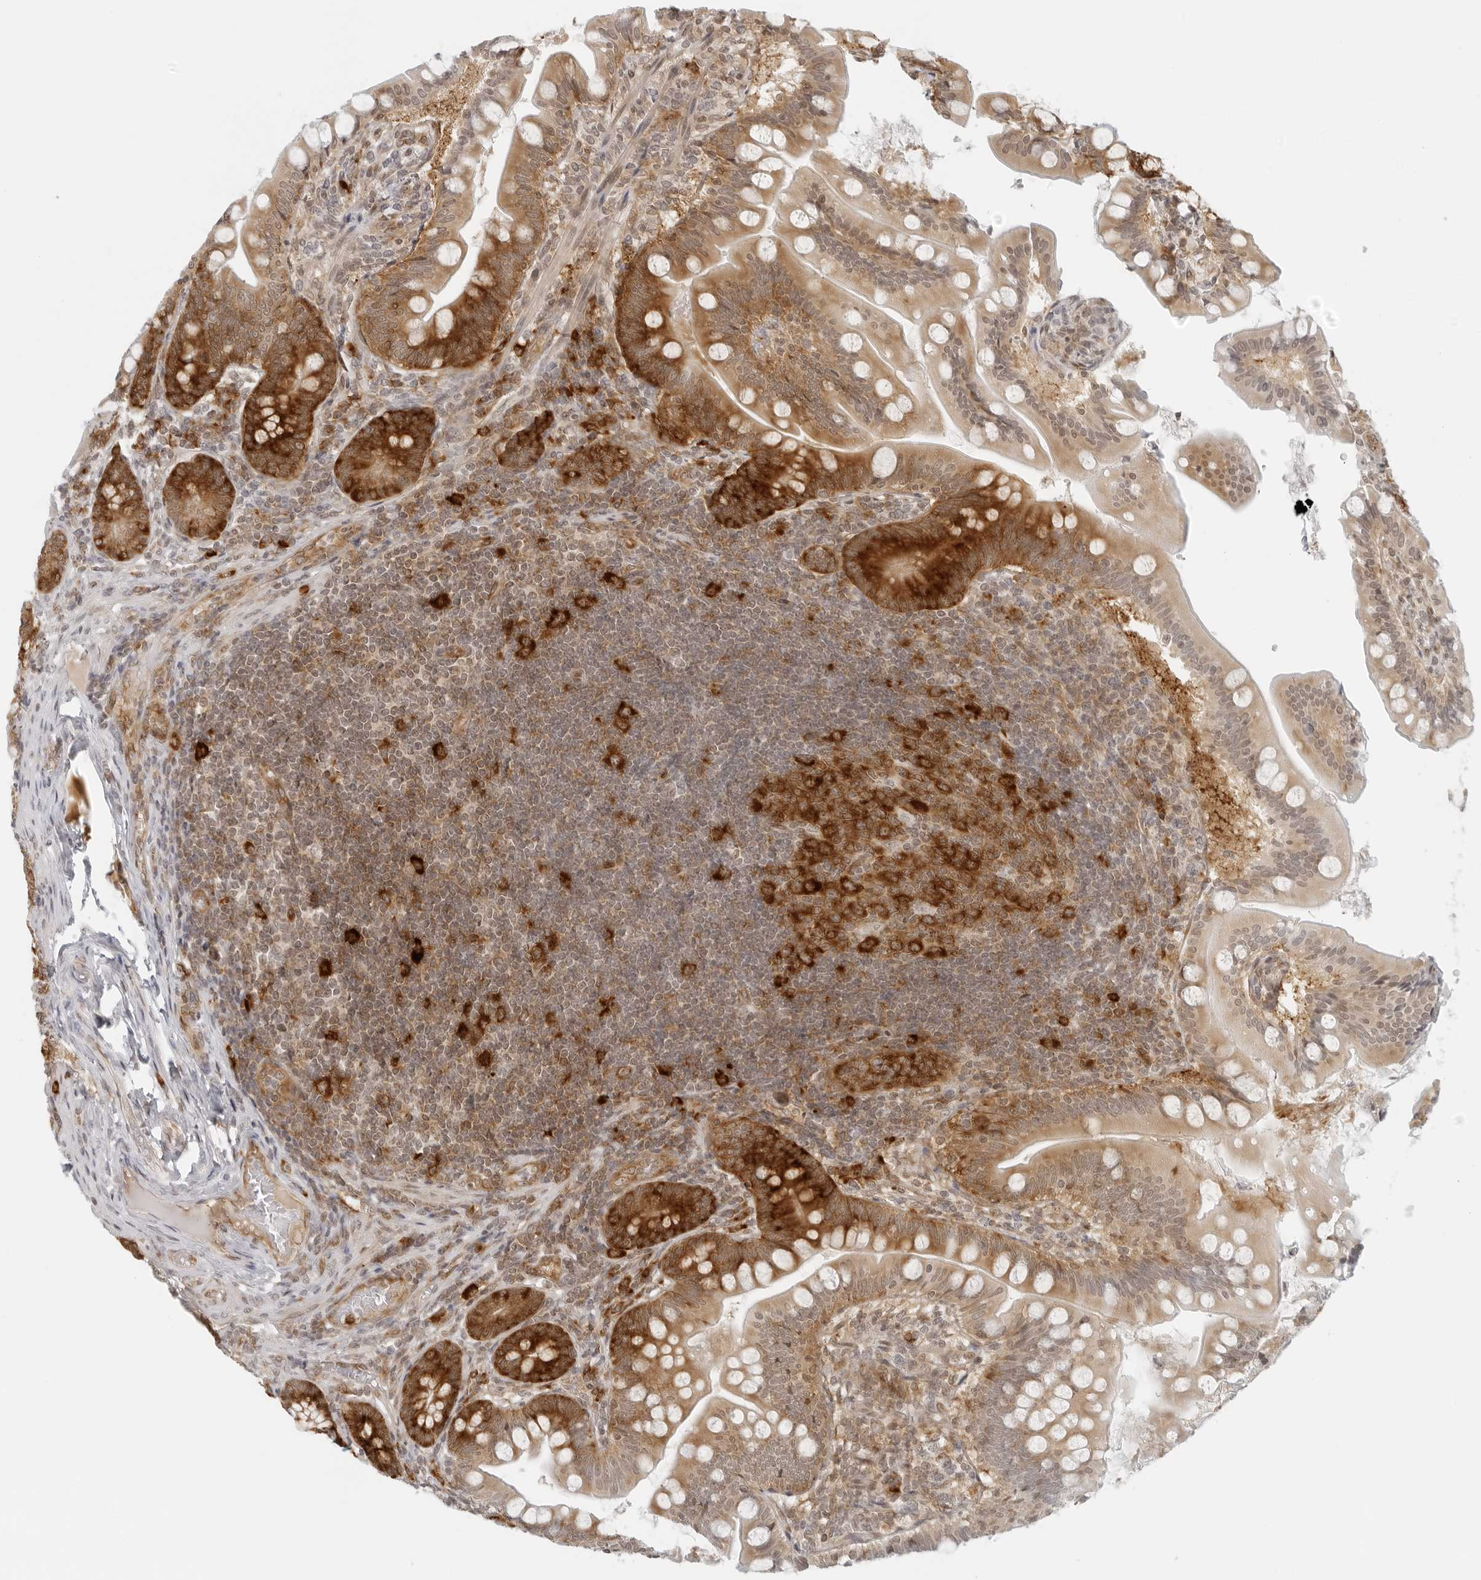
{"staining": {"intensity": "strong", "quantity": ">75%", "location": "cytoplasmic/membranous"}, "tissue": "small intestine", "cell_type": "Glandular cells", "image_type": "normal", "snomed": [{"axis": "morphology", "description": "Normal tissue, NOS"}, {"axis": "topography", "description": "Small intestine"}], "caption": "Human small intestine stained with a protein marker demonstrates strong staining in glandular cells.", "gene": "EIF4G1", "patient": {"sex": "male", "age": 7}}